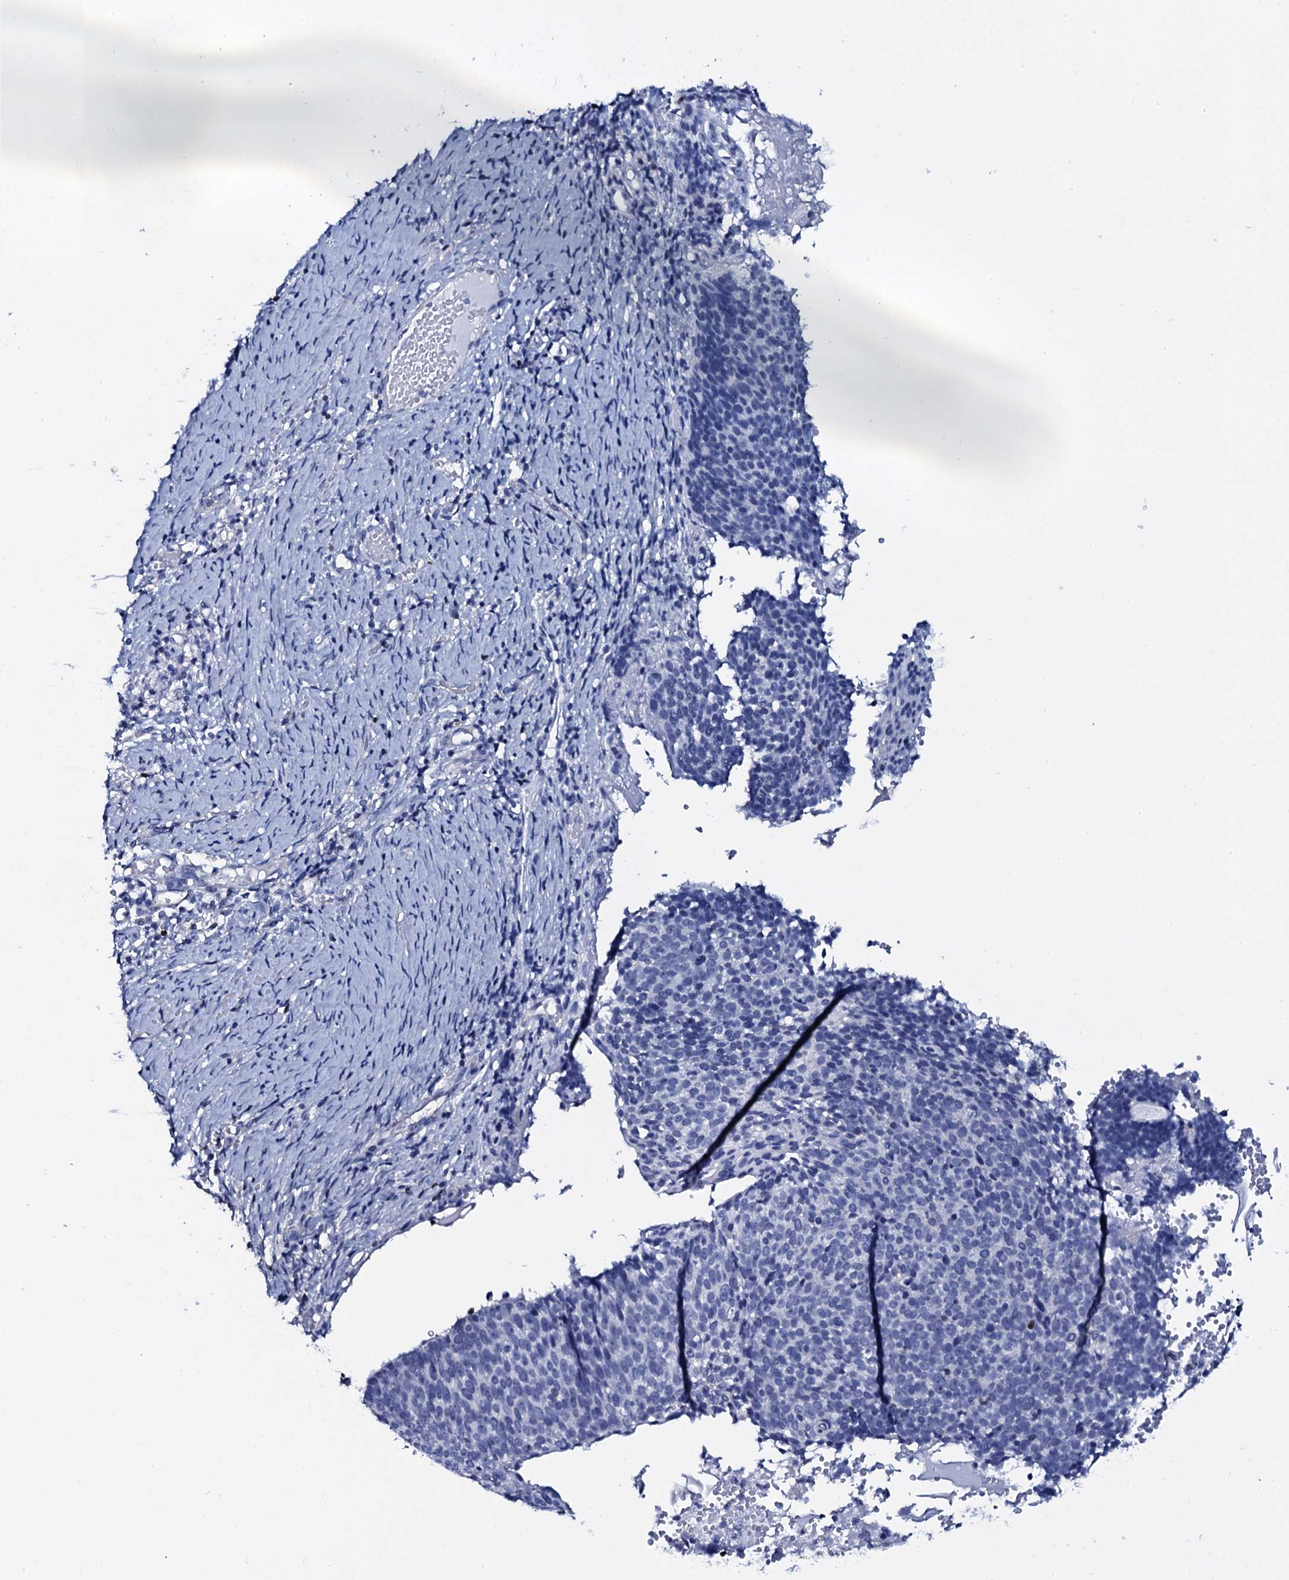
{"staining": {"intensity": "negative", "quantity": "none", "location": "none"}, "tissue": "cervical cancer", "cell_type": "Tumor cells", "image_type": "cancer", "snomed": [{"axis": "morphology", "description": "Normal tissue, NOS"}, {"axis": "morphology", "description": "Squamous cell carcinoma, NOS"}, {"axis": "topography", "description": "Cervix"}], "caption": "Immunohistochemical staining of human cervical squamous cell carcinoma exhibits no significant staining in tumor cells.", "gene": "NPM2", "patient": {"sex": "female", "age": 39}}